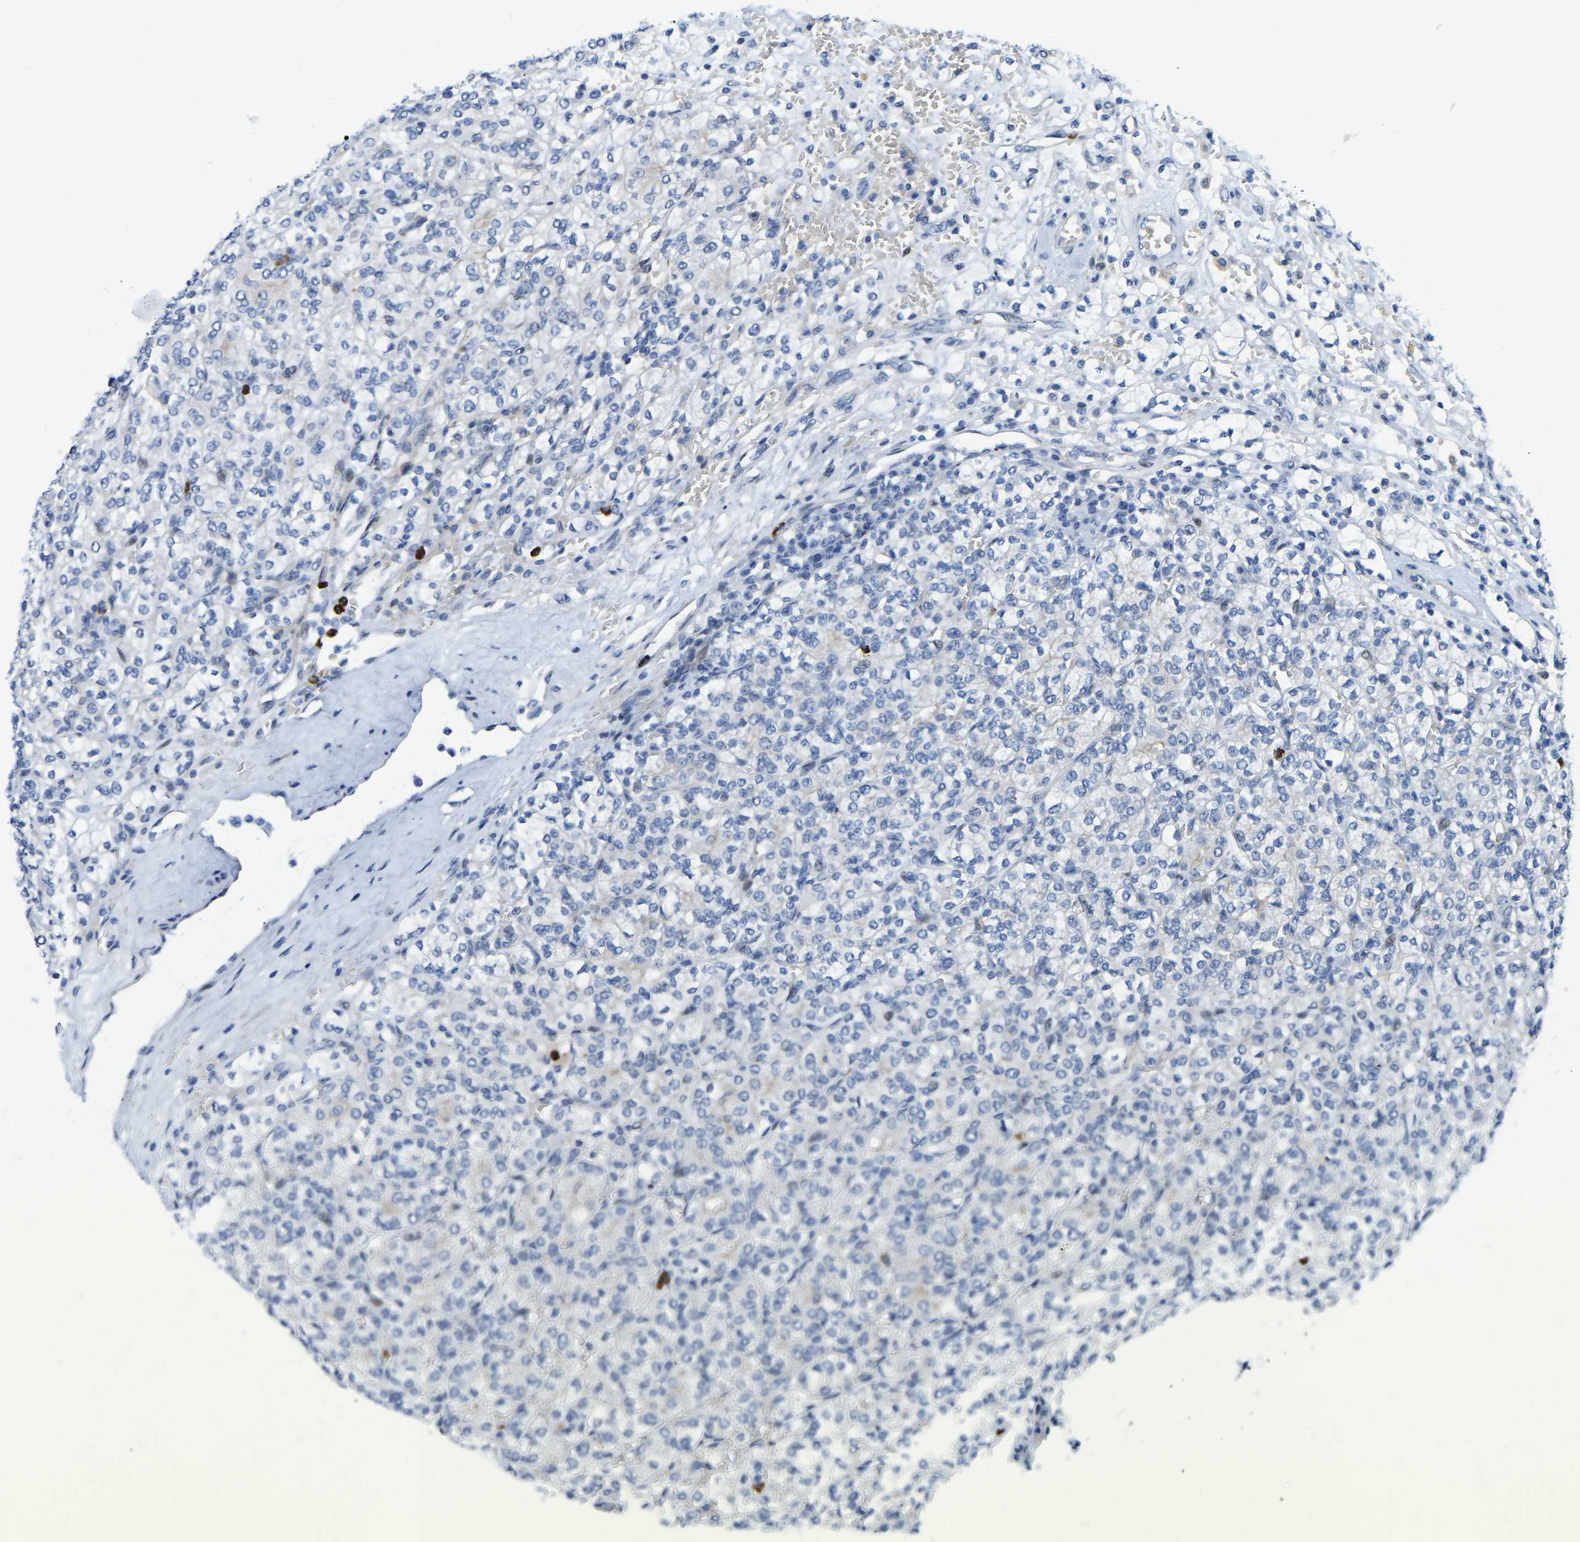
{"staining": {"intensity": "negative", "quantity": "none", "location": "none"}, "tissue": "renal cancer", "cell_type": "Tumor cells", "image_type": "cancer", "snomed": [{"axis": "morphology", "description": "Adenocarcinoma, NOS"}, {"axis": "topography", "description": "Kidney"}], "caption": "Human adenocarcinoma (renal) stained for a protein using IHC reveals no positivity in tumor cells.", "gene": "HDAC5", "patient": {"sex": "male", "age": 77}}